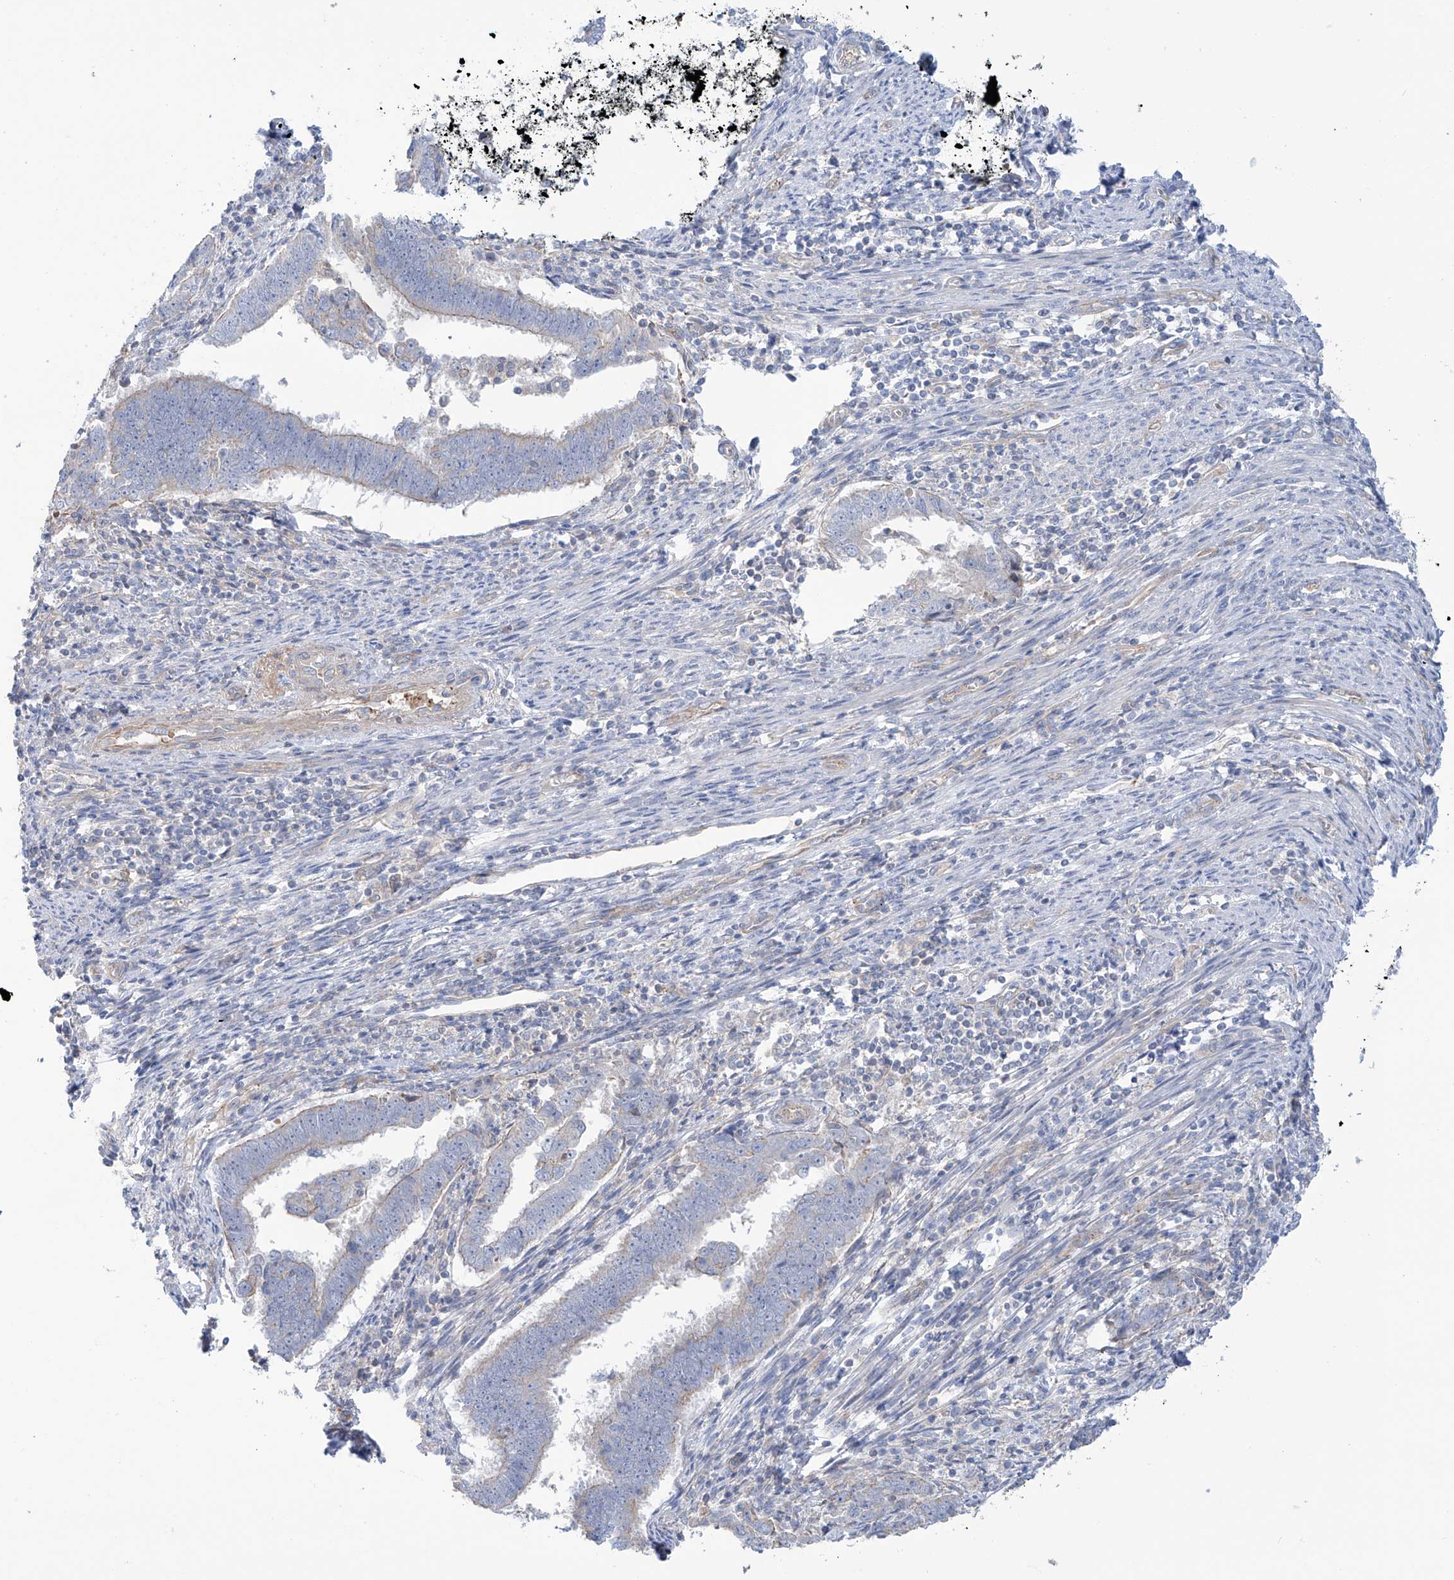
{"staining": {"intensity": "negative", "quantity": "none", "location": "none"}, "tissue": "endometrial cancer", "cell_type": "Tumor cells", "image_type": "cancer", "snomed": [{"axis": "morphology", "description": "Adenocarcinoma, NOS"}, {"axis": "topography", "description": "Endometrium"}], "caption": "Tumor cells are negative for brown protein staining in endometrial cancer.", "gene": "TMEM209", "patient": {"sex": "female", "age": 75}}